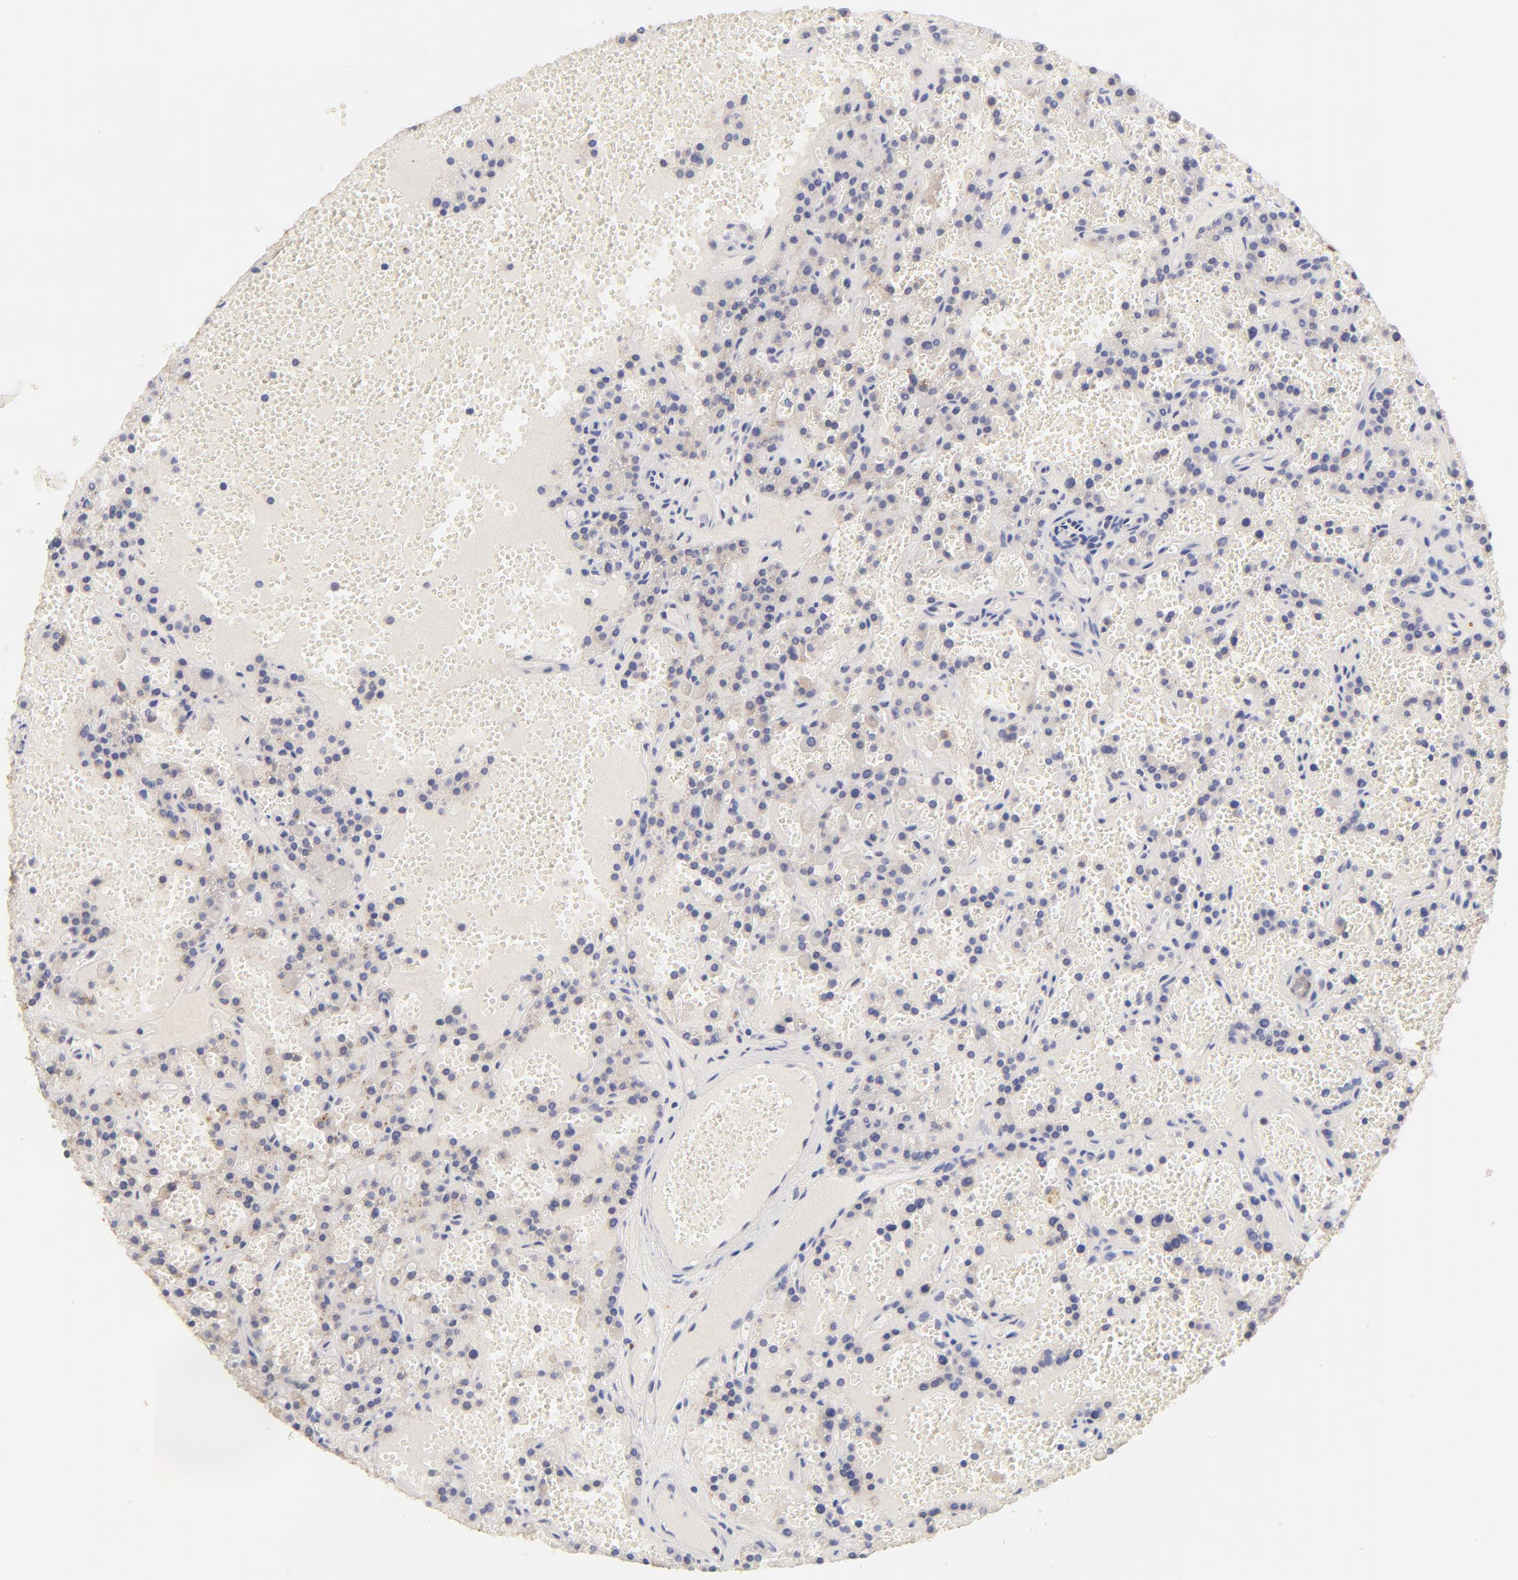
{"staining": {"intensity": "negative", "quantity": "none", "location": "none"}, "tissue": "parathyroid gland", "cell_type": "Glandular cells", "image_type": "normal", "snomed": [{"axis": "morphology", "description": "Normal tissue, NOS"}, {"axis": "topography", "description": "Parathyroid gland"}], "caption": "This is an IHC image of benign parathyroid gland. There is no expression in glandular cells.", "gene": "PTK7", "patient": {"sex": "male", "age": 25}}